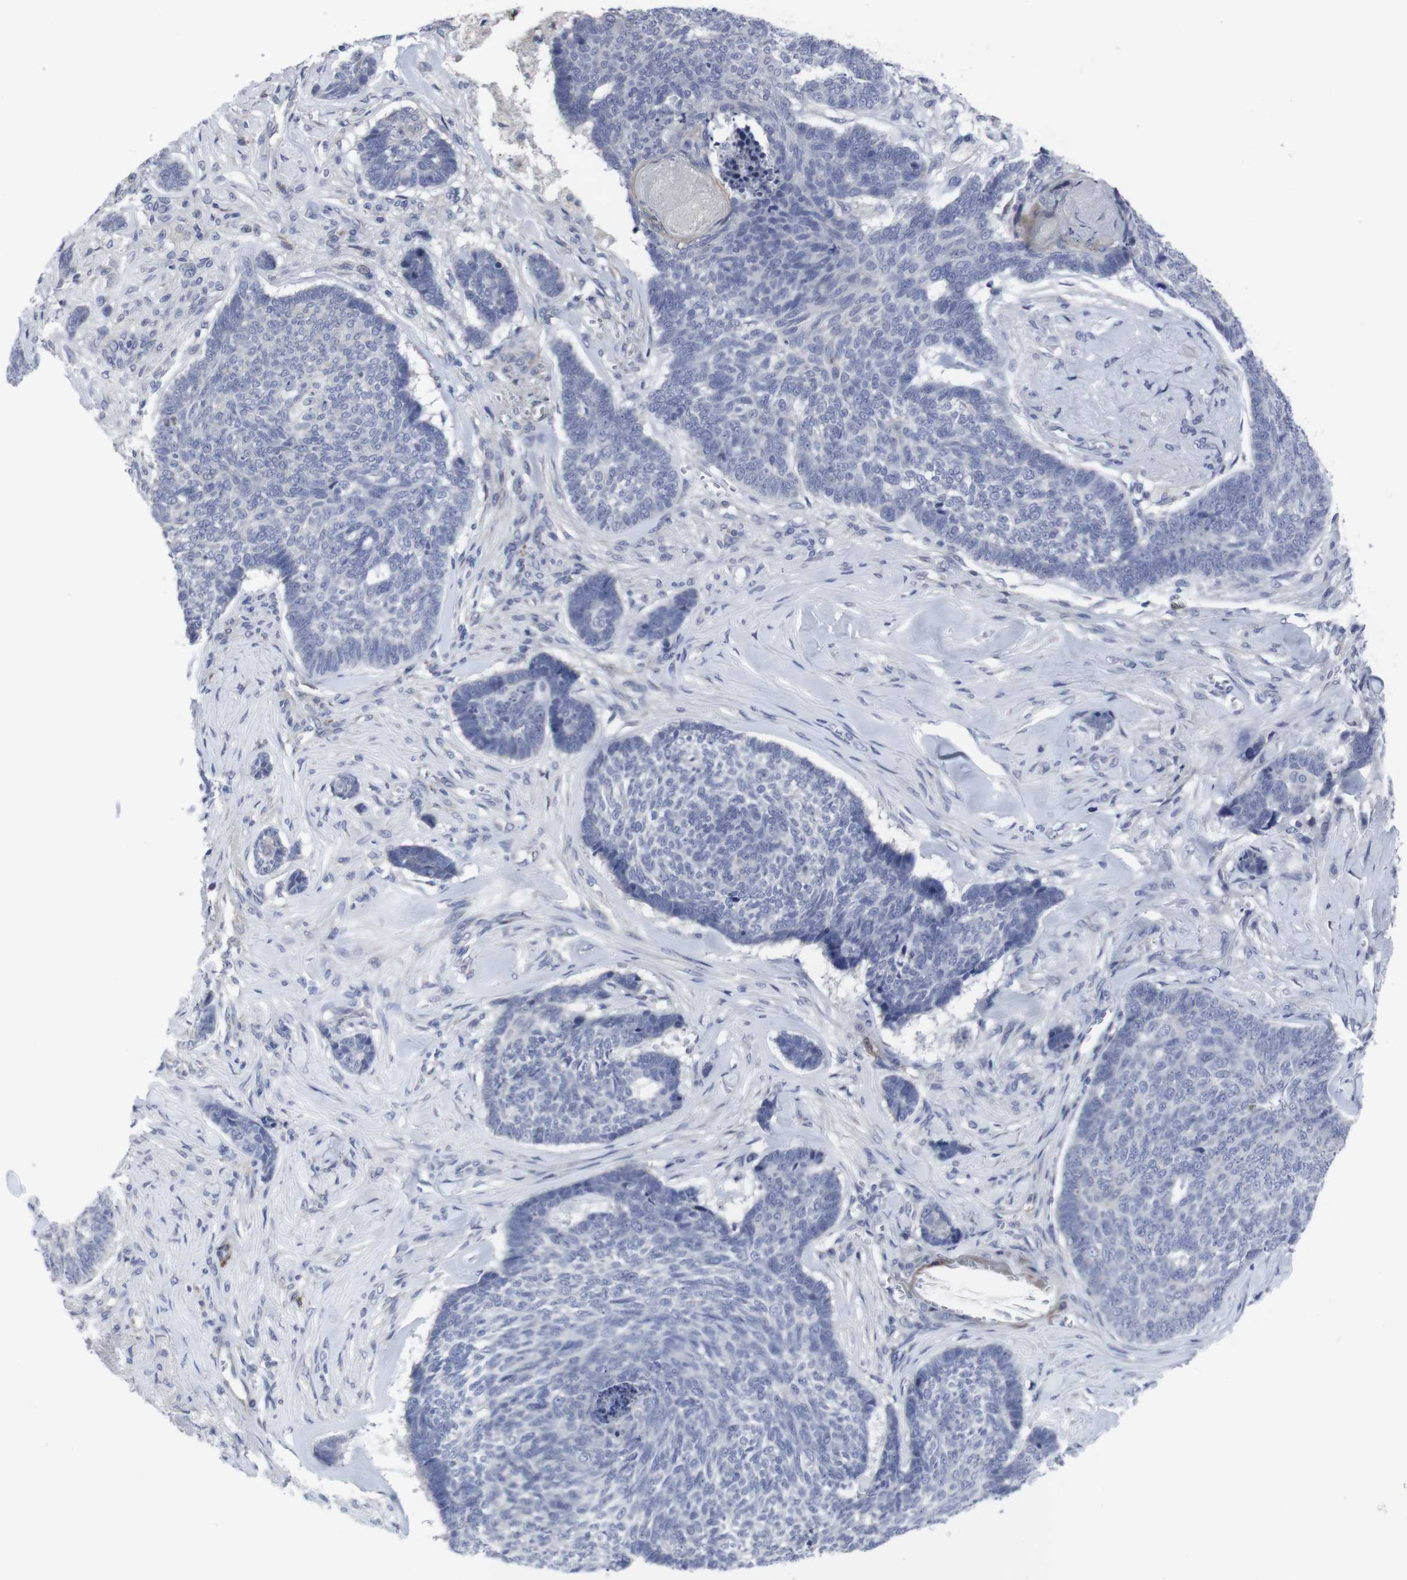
{"staining": {"intensity": "negative", "quantity": "none", "location": "none"}, "tissue": "skin cancer", "cell_type": "Tumor cells", "image_type": "cancer", "snomed": [{"axis": "morphology", "description": "Basal cell carcinoma"}, {"axis": "topography", "description": "Skin"}], "caption": "Skin cancer (basal cell carcinoma) was stained to show a protein in brown. There is no significant expression in tumor cells.", "gene": "SNCG", "patient": {"sex": "male", "age": 84}}